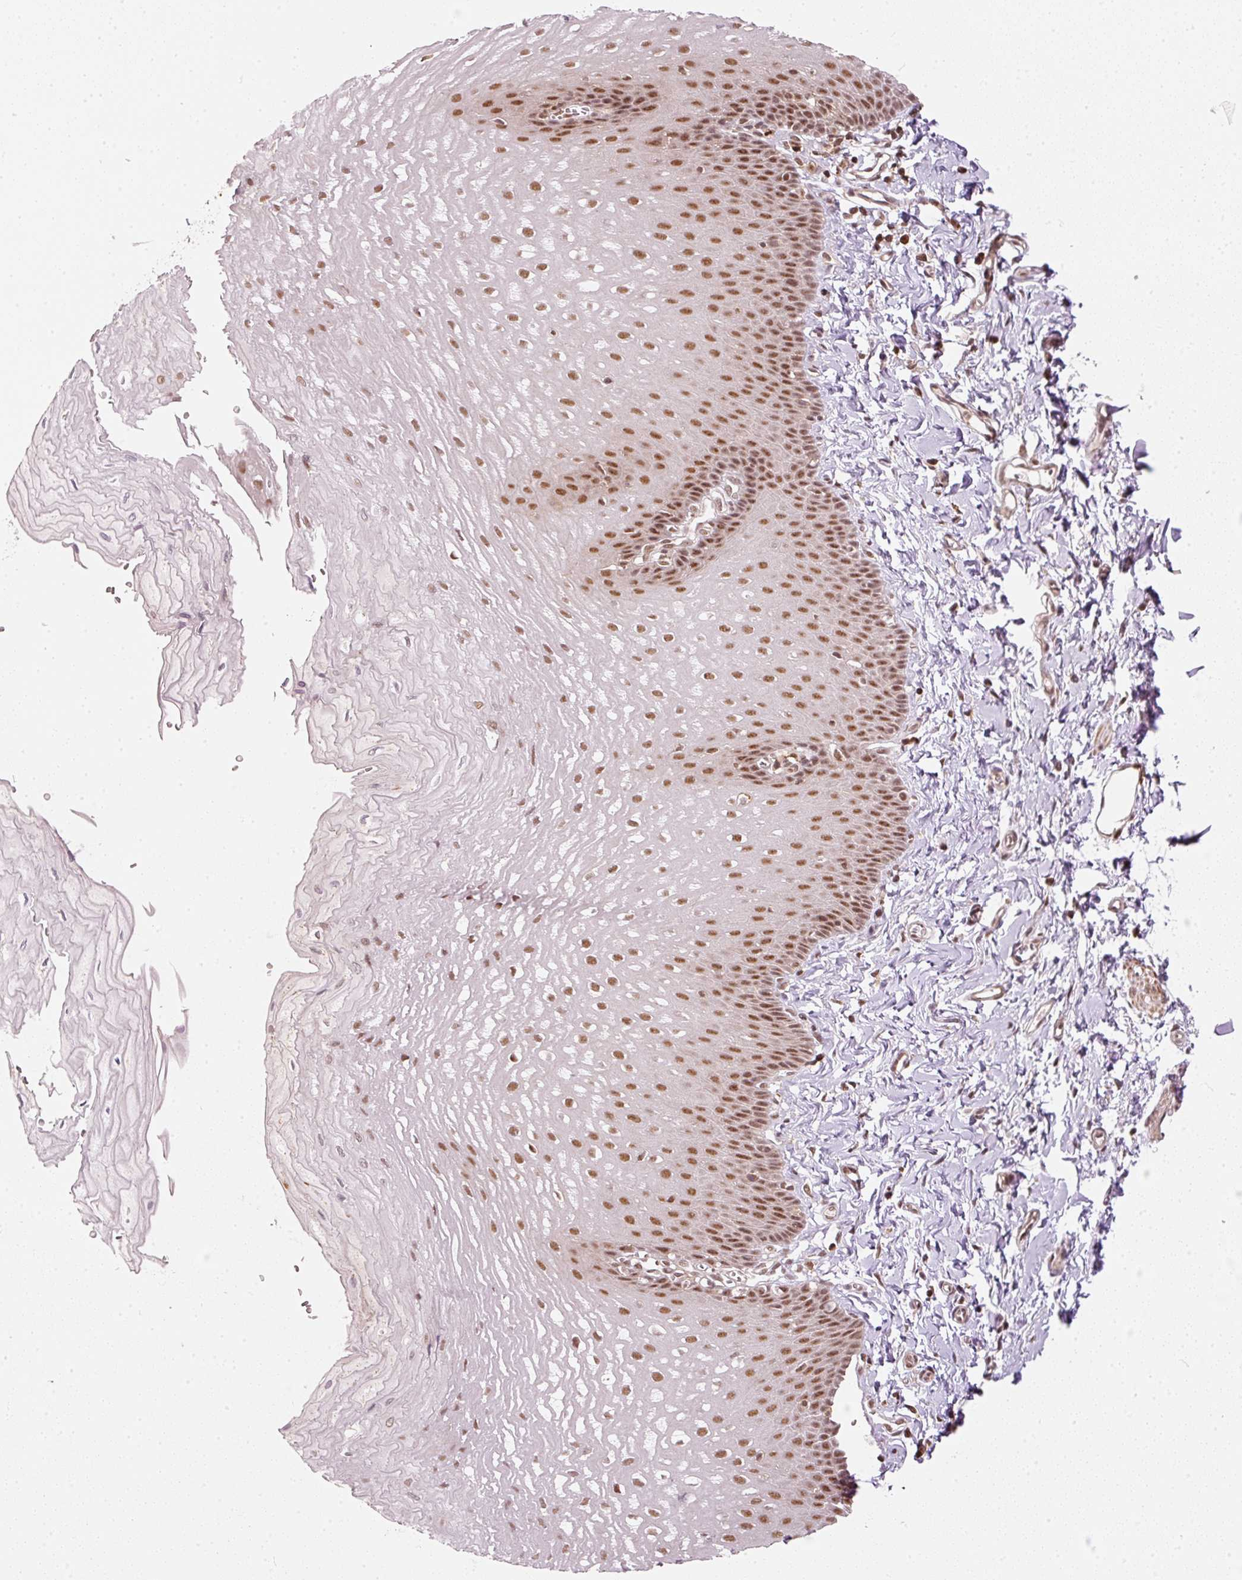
{"staining": {"intensity": "moderate", "quantity": ">75%", "location": "nuclear"}, "tissue": "esophagus", "cell_type": "Squamous epithelial cells", "image_type": "normal", "snomed": [{"axis": "morphology", "description": "Normal tissue, NOS"}, {"axis": "topography", "description": "Esophagus"}], "caption": "This is a micrograph of immunohistochemistry (IHC) staining of normal esophagus, which shows moderate staining in the nuclear of squamous epithelial cells.", "gene": "THOC6", "patient": {"sex": "male", "age": 70}}